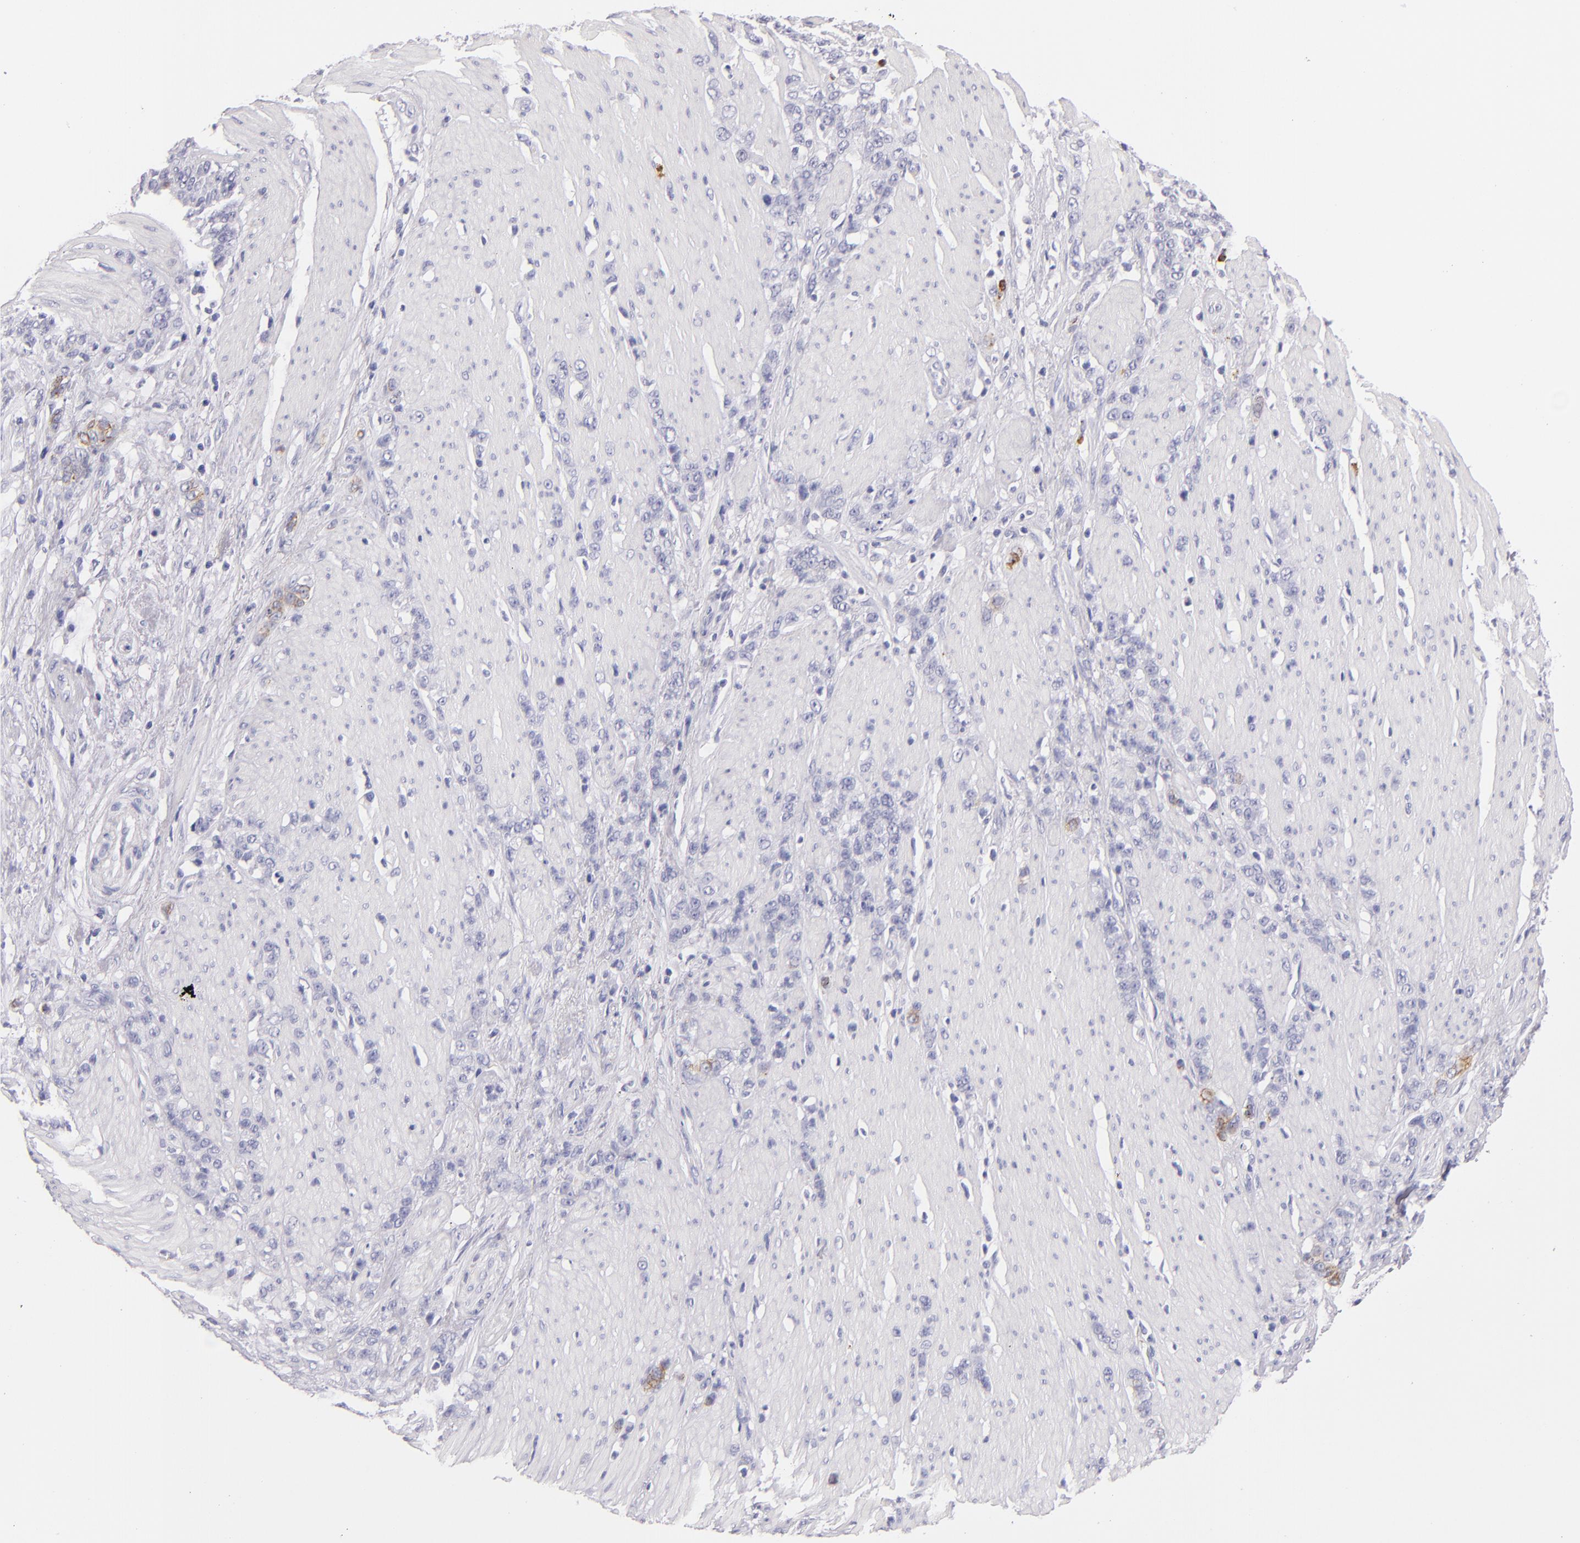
{"staining": {"intensity": "weak", "quantity": "<25%", "location": "cytoplasmic/membranous"}, "tissue": "stomach cancer", "cell_type": "Tumor cells", "image_type": "cancer", "snomed": [{"axis": "morphology", "description": "Adenocarcinoma, NOS"}, {"axis": "topography", "description": "Stomach, lower"}], "caption": "The photomicrograph exhibits no staining of tumor cells in stomach cancer (adenocarcinoma).", "gene": "CDH3", "patient": {"sex": "male", "age": 88}}